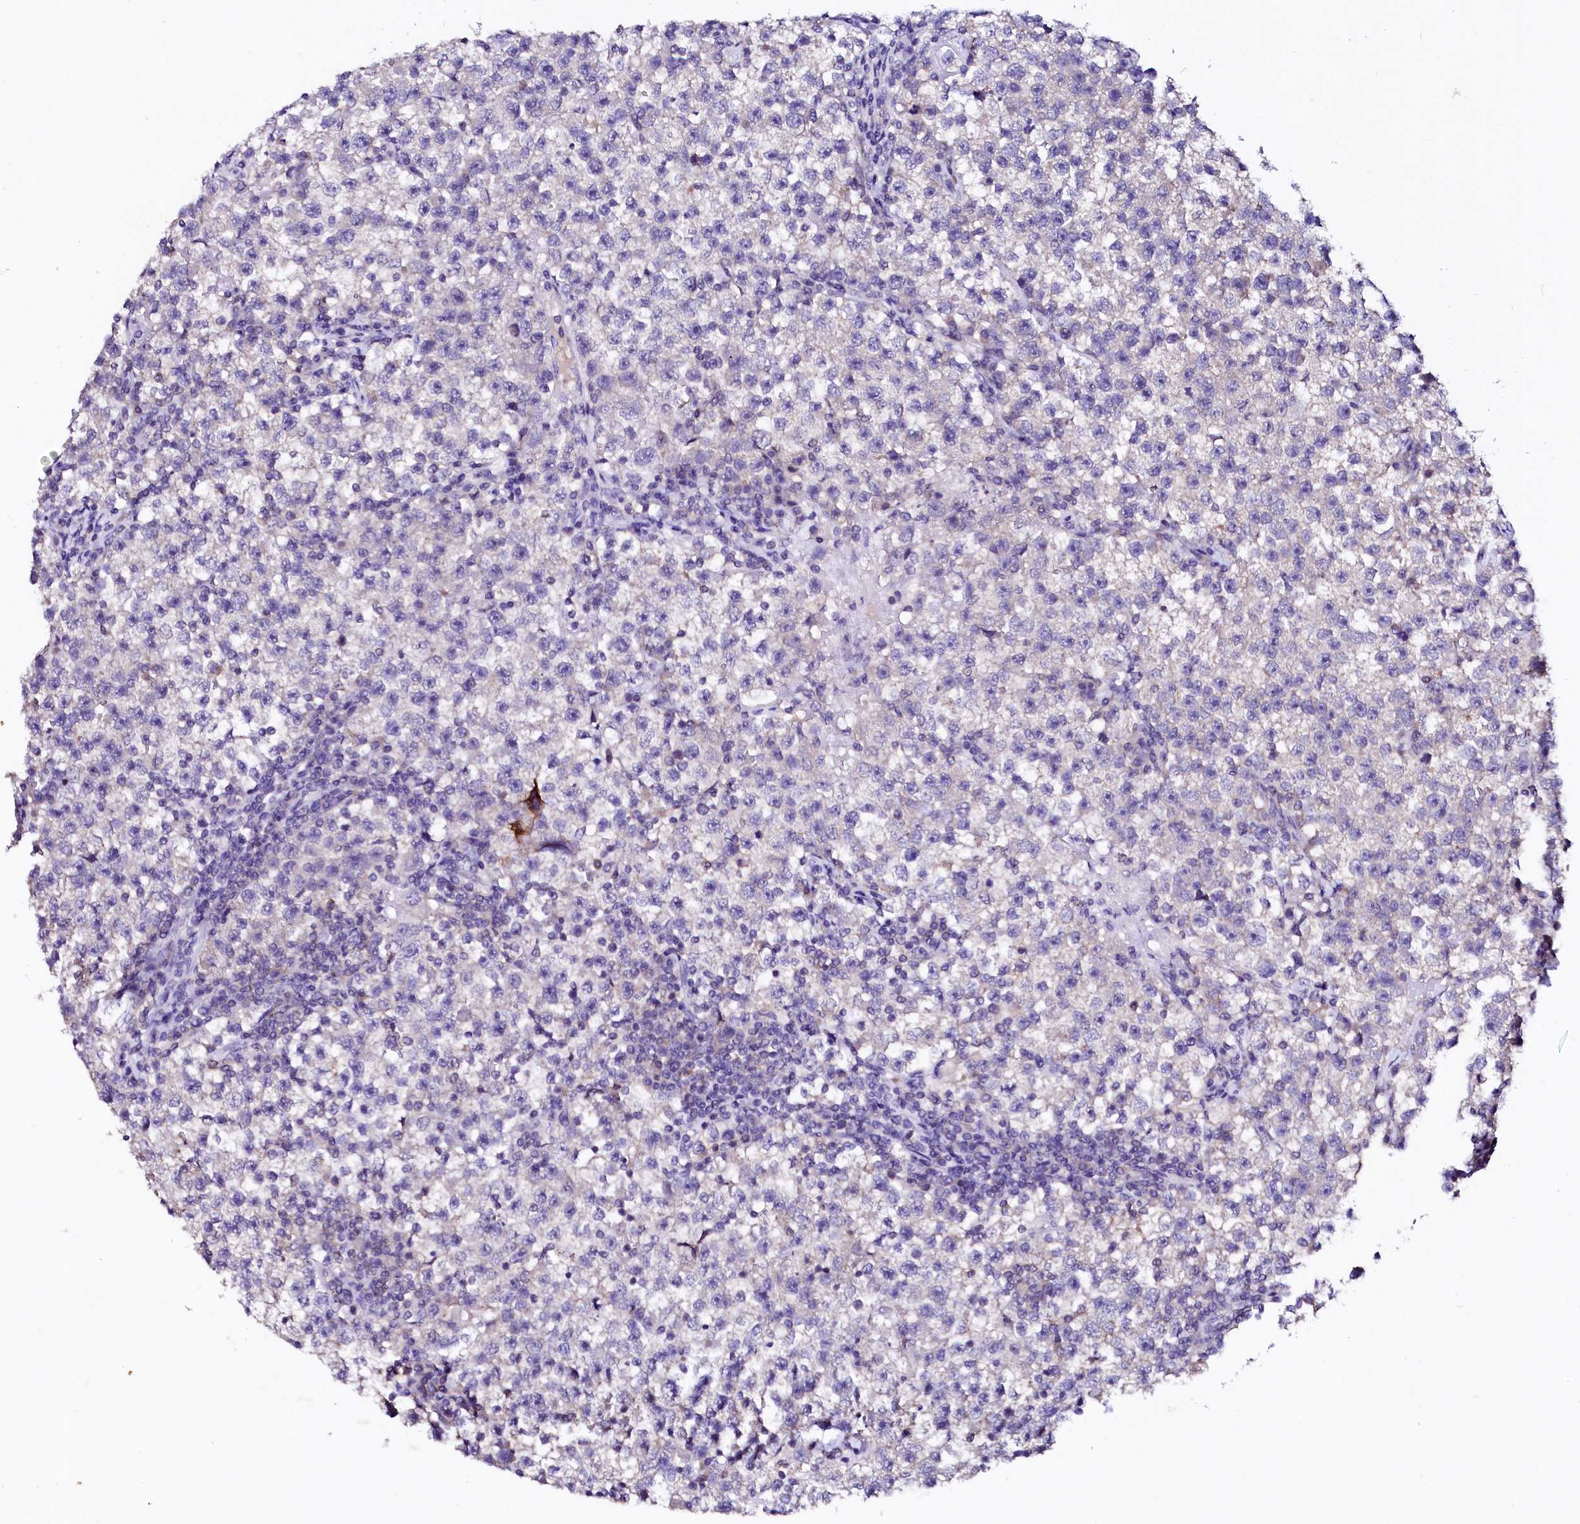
{"staining": {"intensity": "negative", "quantity": "none", "location": "none"}, "tissue": "testis cancer", "cell_type": "Tumor cells", "image_type": "cancer", "snomed": [{"axis": "morphology", "description": "Seminoma, NOS"}, {"axis": "topography", "description": "Testis"}], "caption": "Tumor cells are negative for brown protein staining in testis cancer.", "gene": "NALF1", "patient": {"sex": "male", "age": 22}}